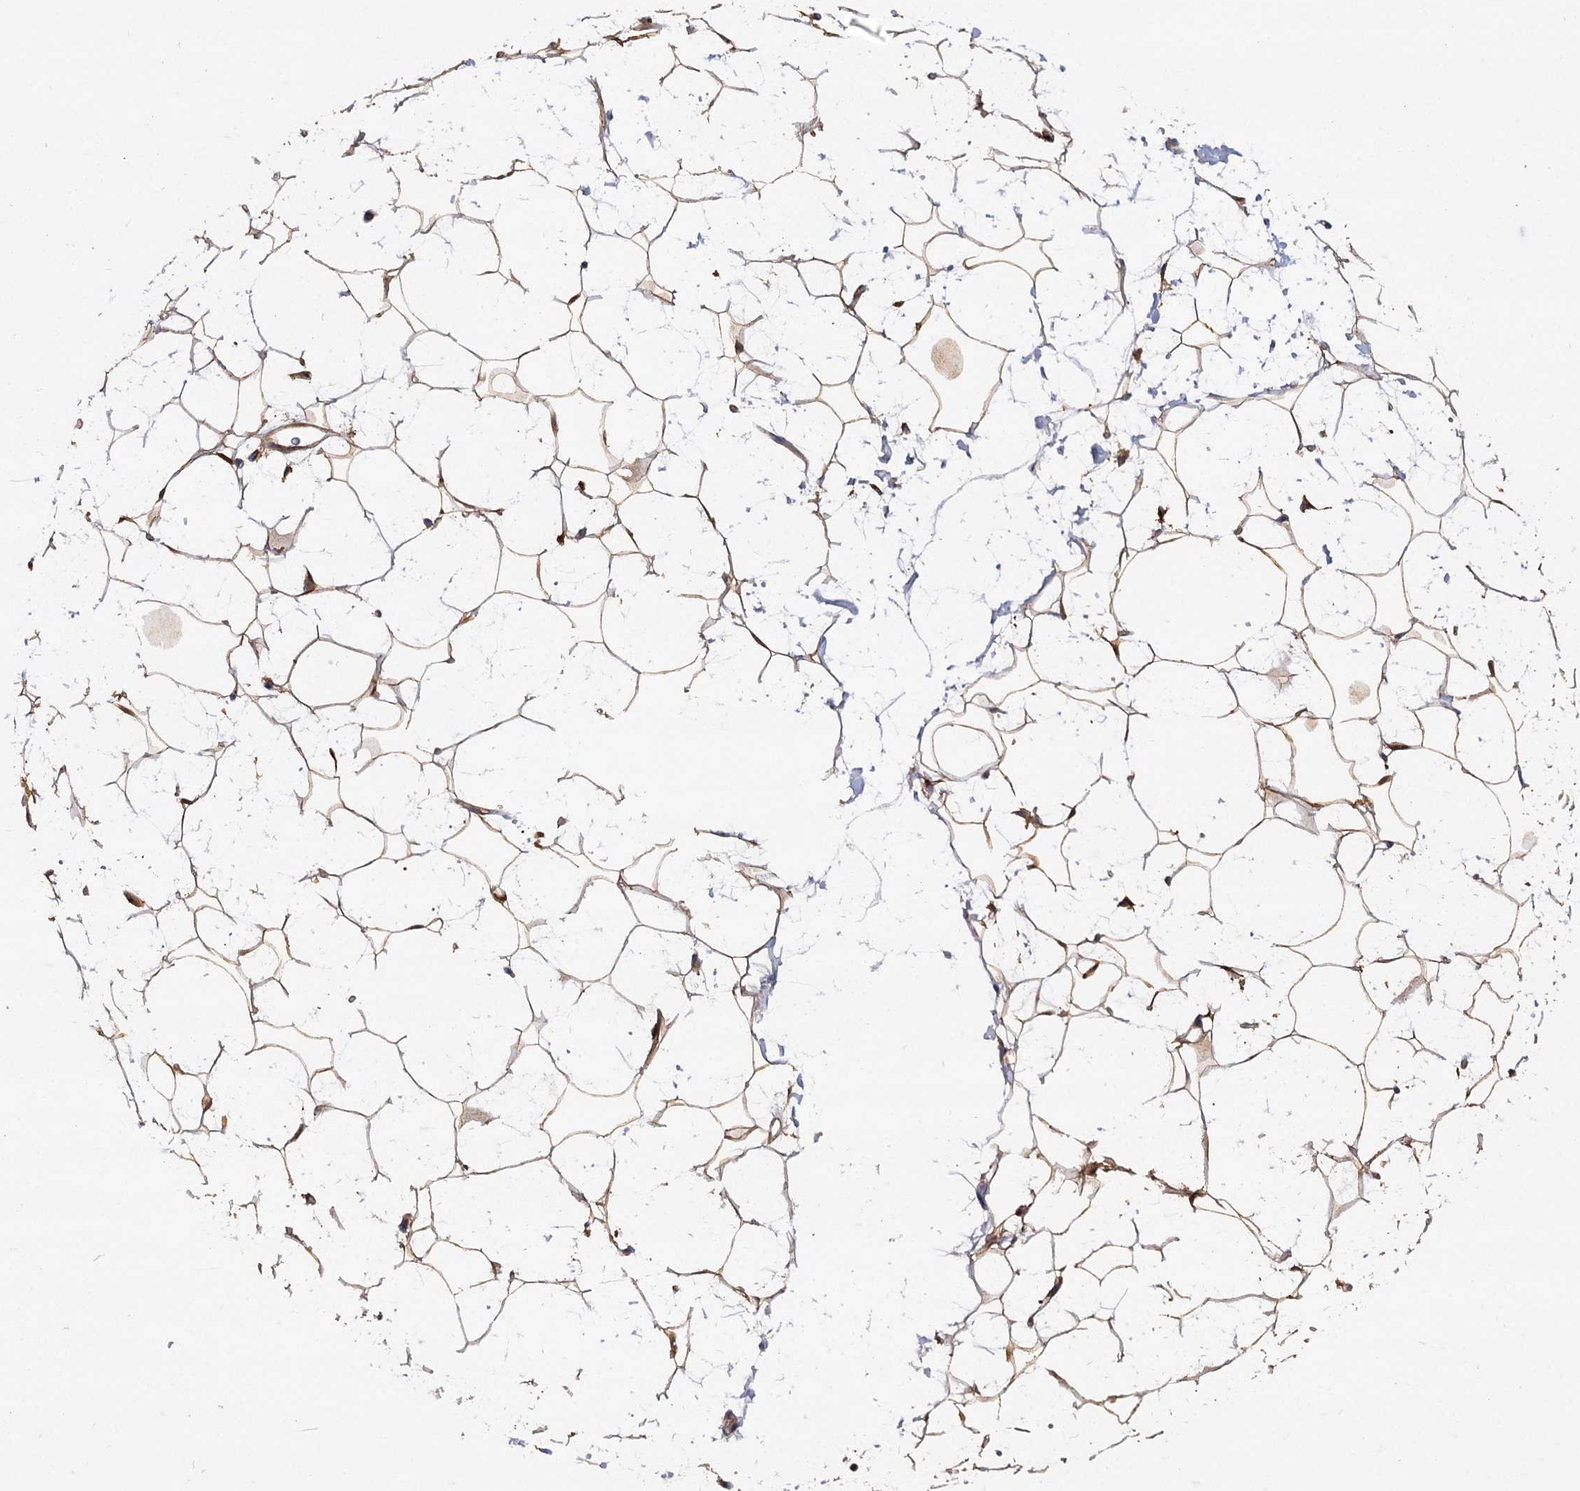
{"staining": {"intensity": "weak", "quantity": ">75%", "location": "cytoplasmic/membranous"}, "tissue": "adipose tissue", "cell_type": "Adipocytes", "image_type": "normal", "snomed": [{"axis": "morphology", "description": "Normal tissue, NOS"}, {"axis": "topography", "description": "Breast"}], "caption": "Adipose tissue stained with a brown dye shows weak cytoplasmic/membranous positive staining in approximately >75% of adipocytes.", "gene": "CSAD", "patient": {"sex": "female", "age": 26}}